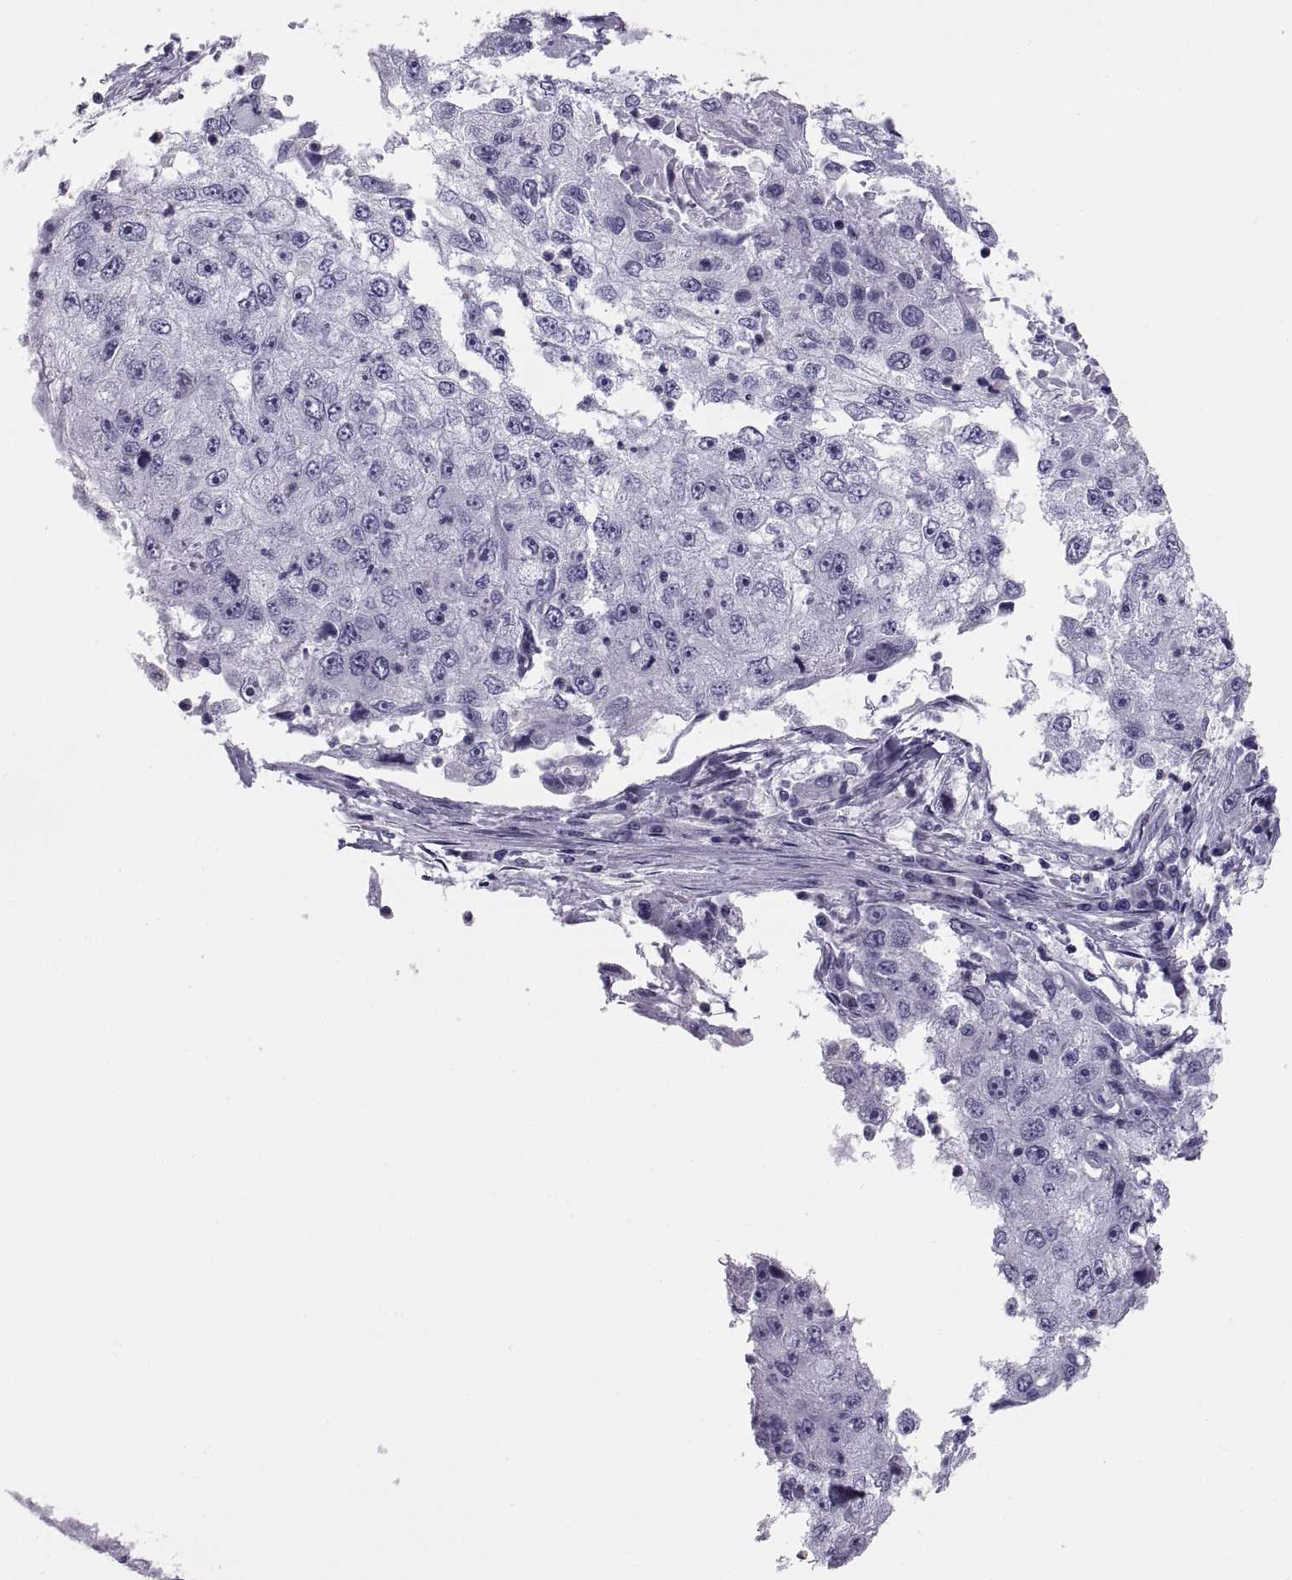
{"staining": {"intensity": "negative", "quantity": "none", "location": "none"}, "tissue": "cervical cancer", "cell_type": "Tumor cells", "image_type": "cancer", "snomed": [{"axis": "morphology", "description": "Squamous cell carcinoma, NOS"}, {"axis": "topography", "description": "Cervix"}], "caption": "Tumor cells show no significant positivity in squamous cell carcinoma (cervical).", "gene": "PAX2", "patient": {"sex": "female", "age": 36}}